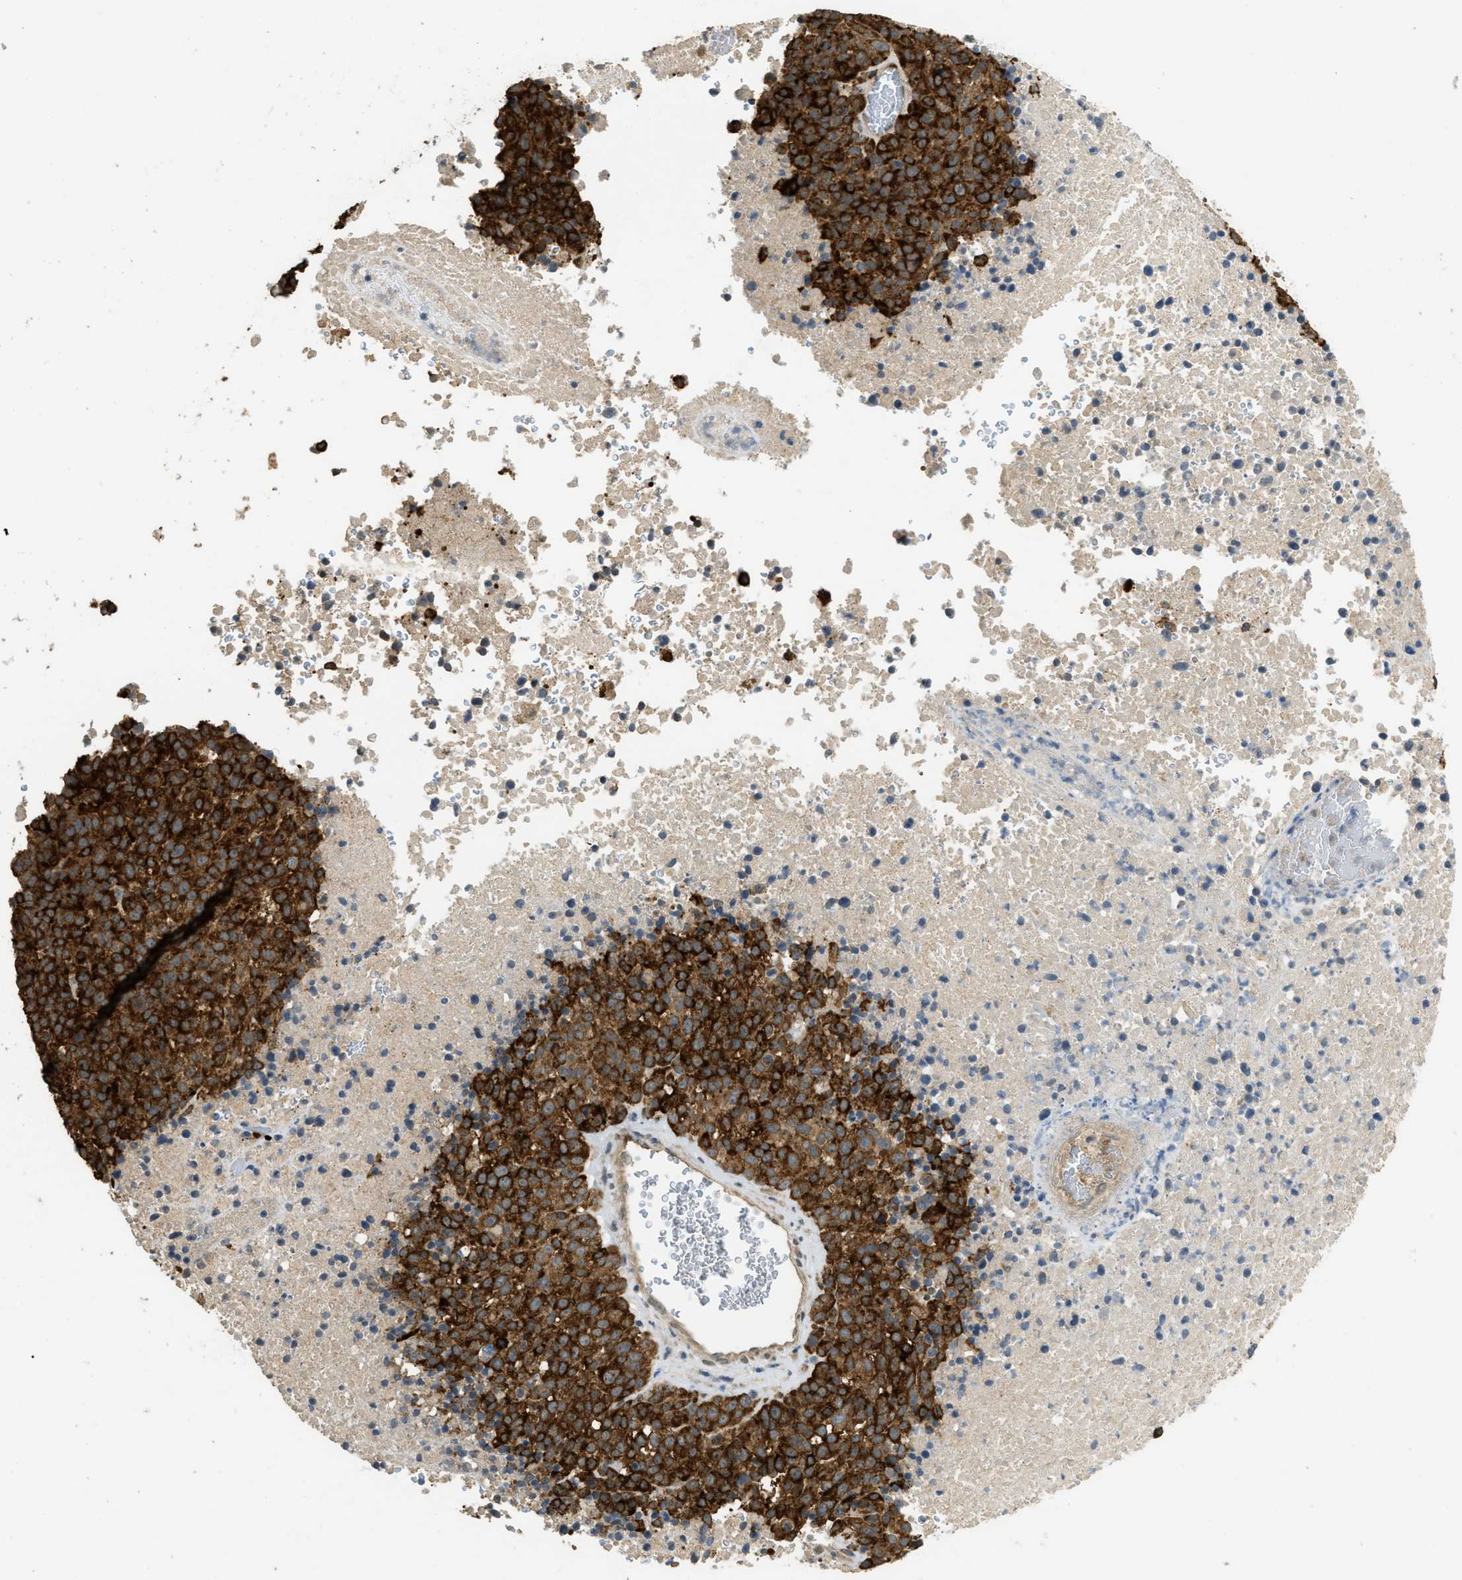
{"staining": {"intensity": "strong", "quantity": ">75%", "location": "cytoplasmic/membranous"}, "tissue": "melanoma", "cell_type": "Tumor cells", "image_type": "cancer", "snomed": [{"axis": "morphology", "description": "Malignant melanoma, Metastatic site"}, {"axis": "topography", "description": "Cerebral cortex"}], "caption": "IHC of malignant melanoma (metastatic site) exhibits high levels of strong cytoplasmic/membranous positivity in approximately >75% of tumor cells.", "gene": "IGF2BP2", "patient": {"sex": "female", "age": 52}}